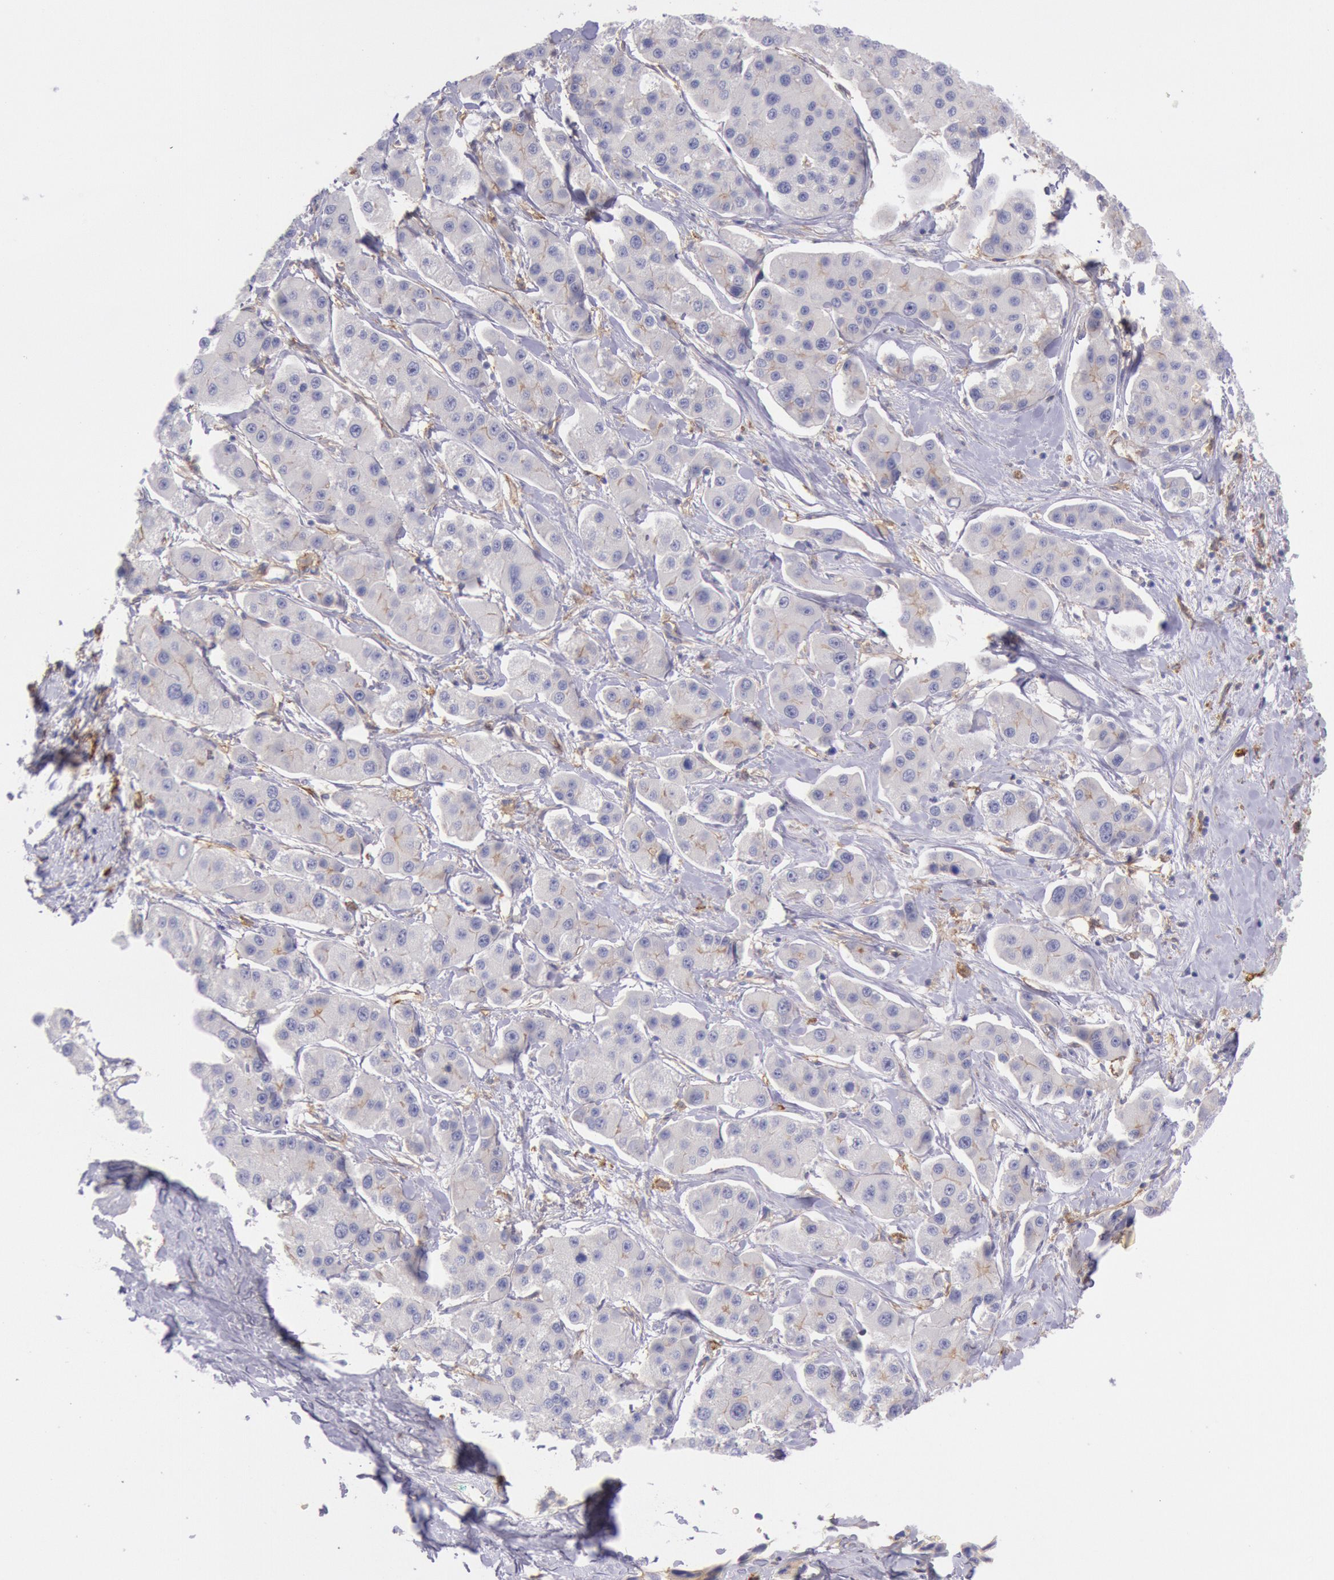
{"staining": {"intensity": "negative", "quantity": "none", "location": "none"}, "tissue": "liver cancer", "cell_type": "Tumor cells", "image_type": "cancer", "snomed": [{"axis": "morphology", "description": "Carcinoma, Hepatocellular, NOS"}, {"axis": "topography", "description": "Liver"}], "caption": "Protein analysis of liver hepatocellular carcinoma demonstrates no significant staining in tumor cells. Nuclei are stained in blue.", "gene": "LYN", "patient": {"sex": "female", "age": 85}}